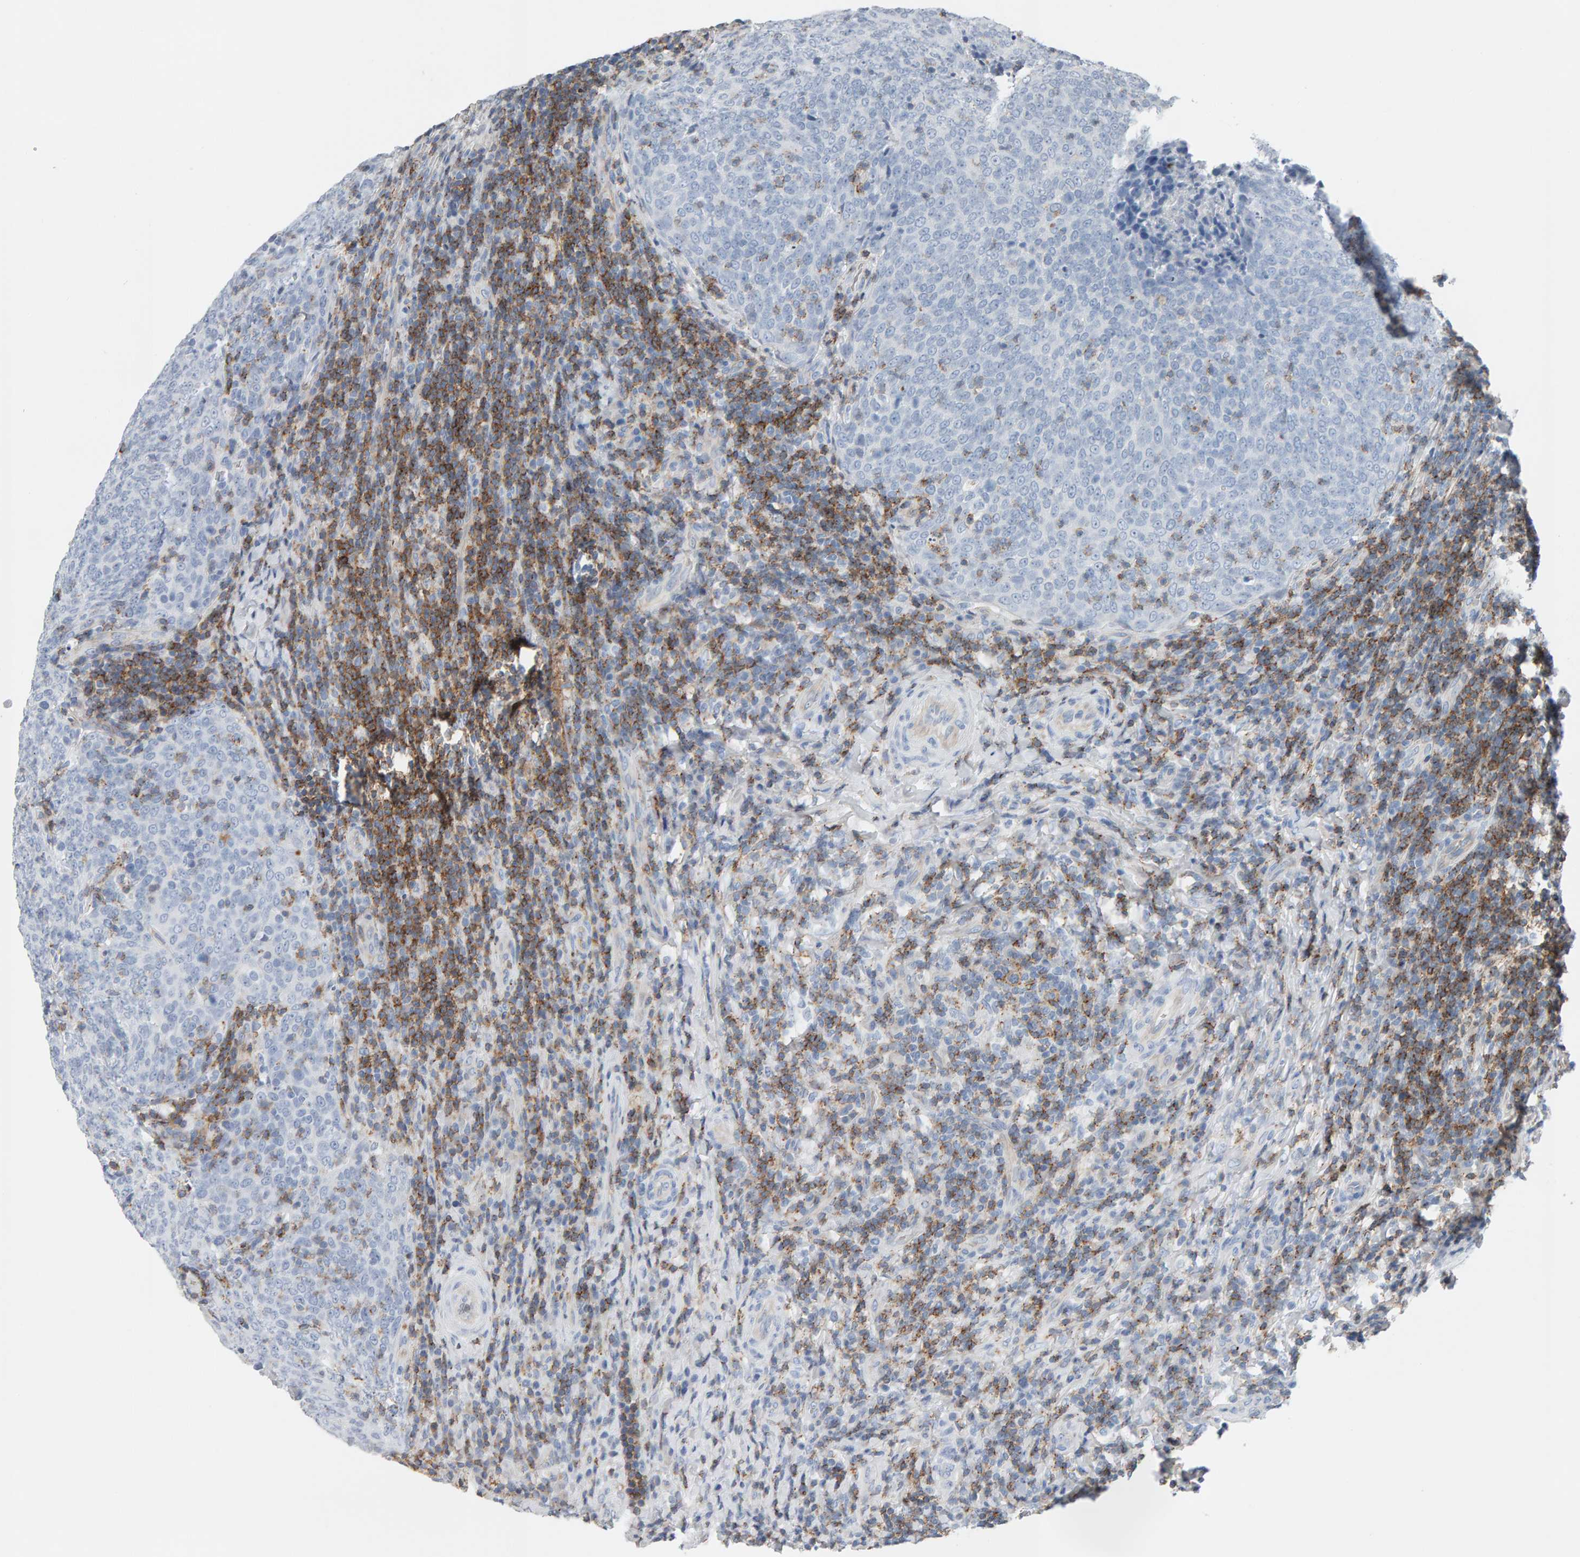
{"staining": {"intensity": "negative", "quantity": "none", "location": "none"}, "tissue": "head and neck cancer", "cell_type": "Tumor cells", "image_type": "cancer", "snomed": [{"axis": "morphology", "description": "Squamous cell carcinoma, NOS"}, {"axis": "morphology", "description": "Squamous cell carcinoma, metastatic, NOS"}, {"axis": "topography", "description": "Lymph node"}, {"axis": "topography", "description": "Head-Neck"}], "caption": "Tumor cells show no significant staining in metastatic squamous cell carcinoma (head and neck).", "gene": "FYN", "patient": {"sex": "male", "age": 62}}